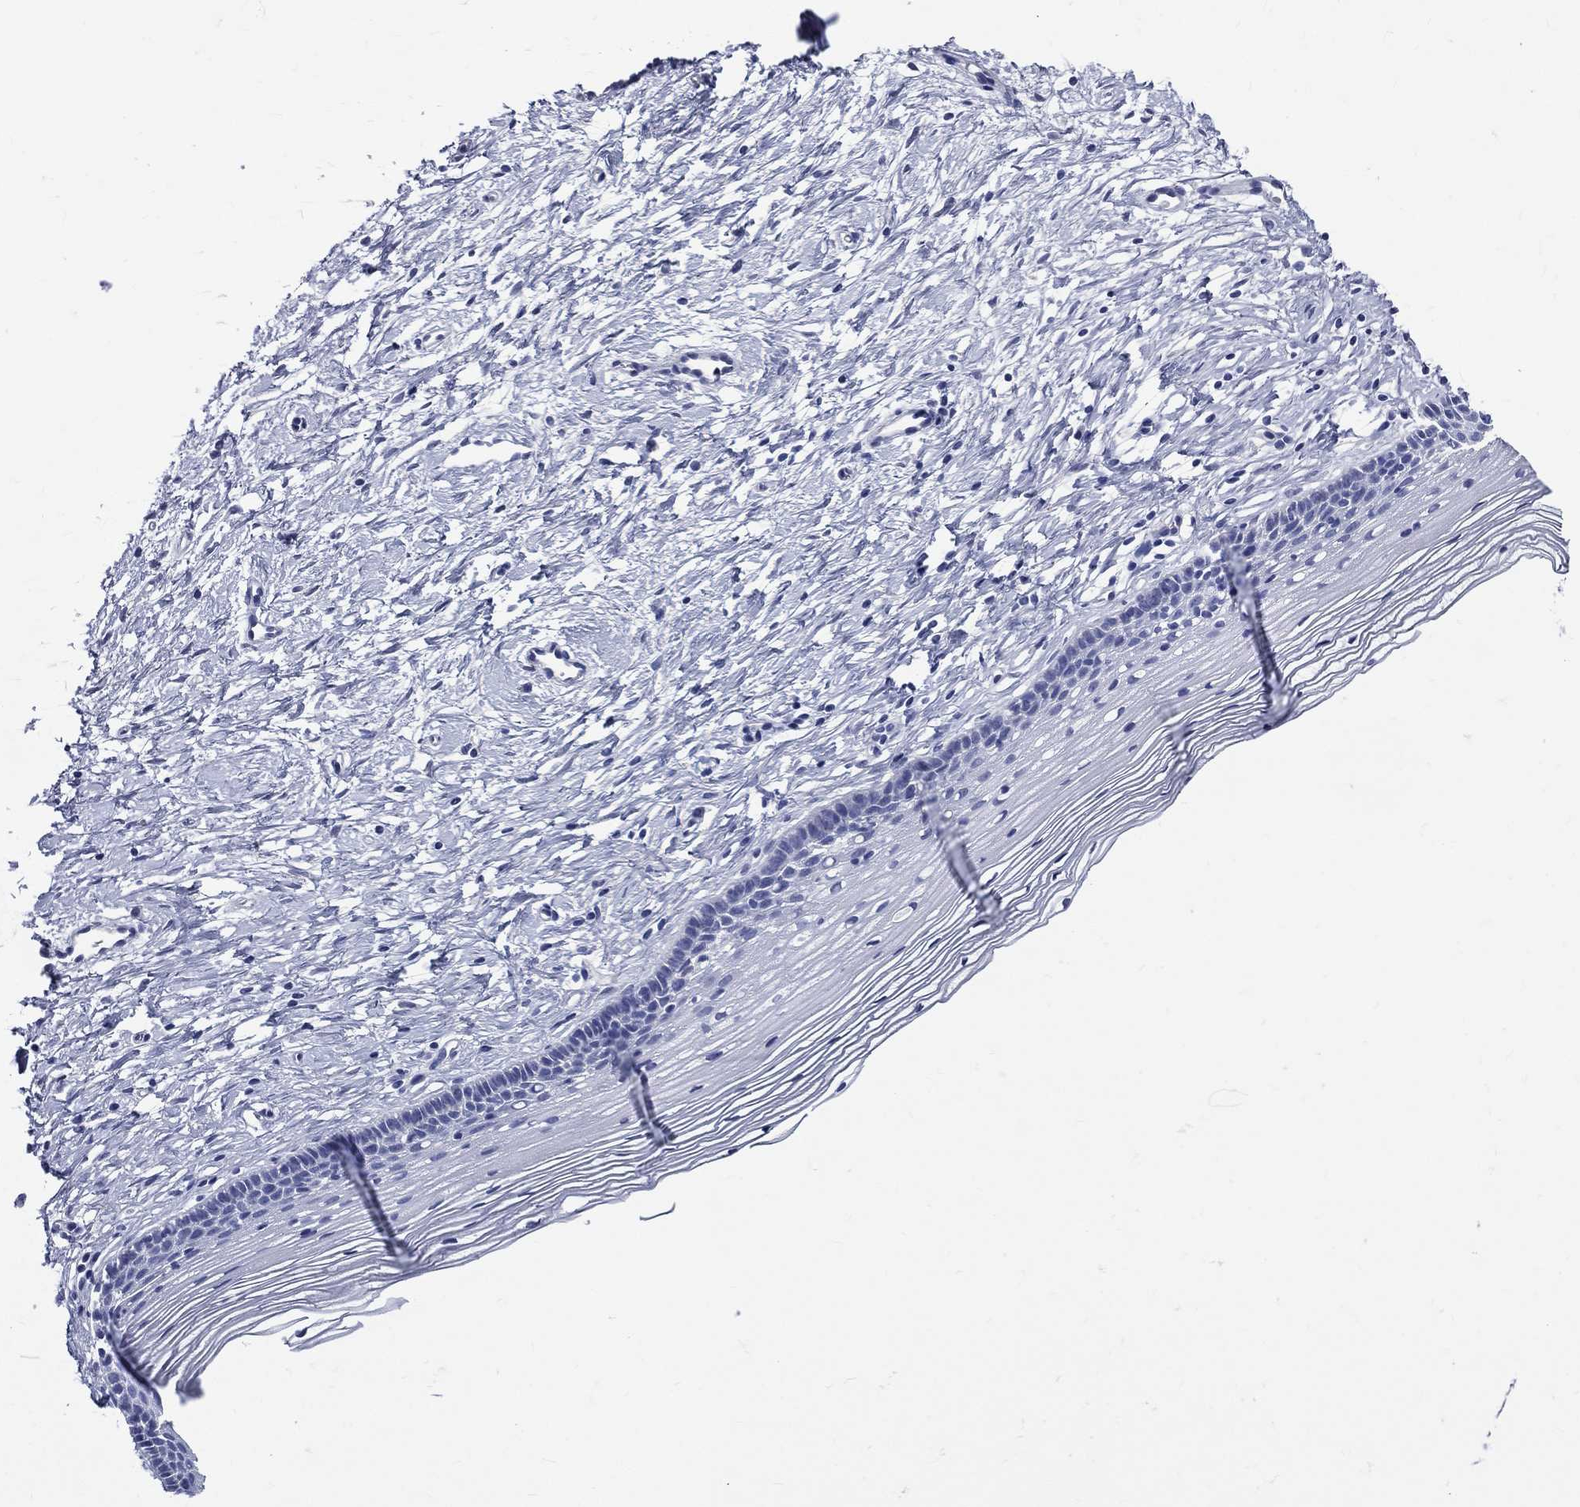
{"staining": {"intensity": "negative", "quantity": "none", "location": "none"}, "tissue": "cervix", "cell_type": "Glandular cells", "image_type": "normal", "snomed": [{"axis": "morphology", "description": "Normal tissue, NOS"}, {"axis": "topography", "description": "Cervix"}], "caption": "Immunohistochemical staining of normal cervix displays no significant staining in glandular cells. (Immunohistochemistry (ihc), brightfield microscopy, high magnification).", "gene": "DPYS", "patient": {"sex": "female", "age": 39}}